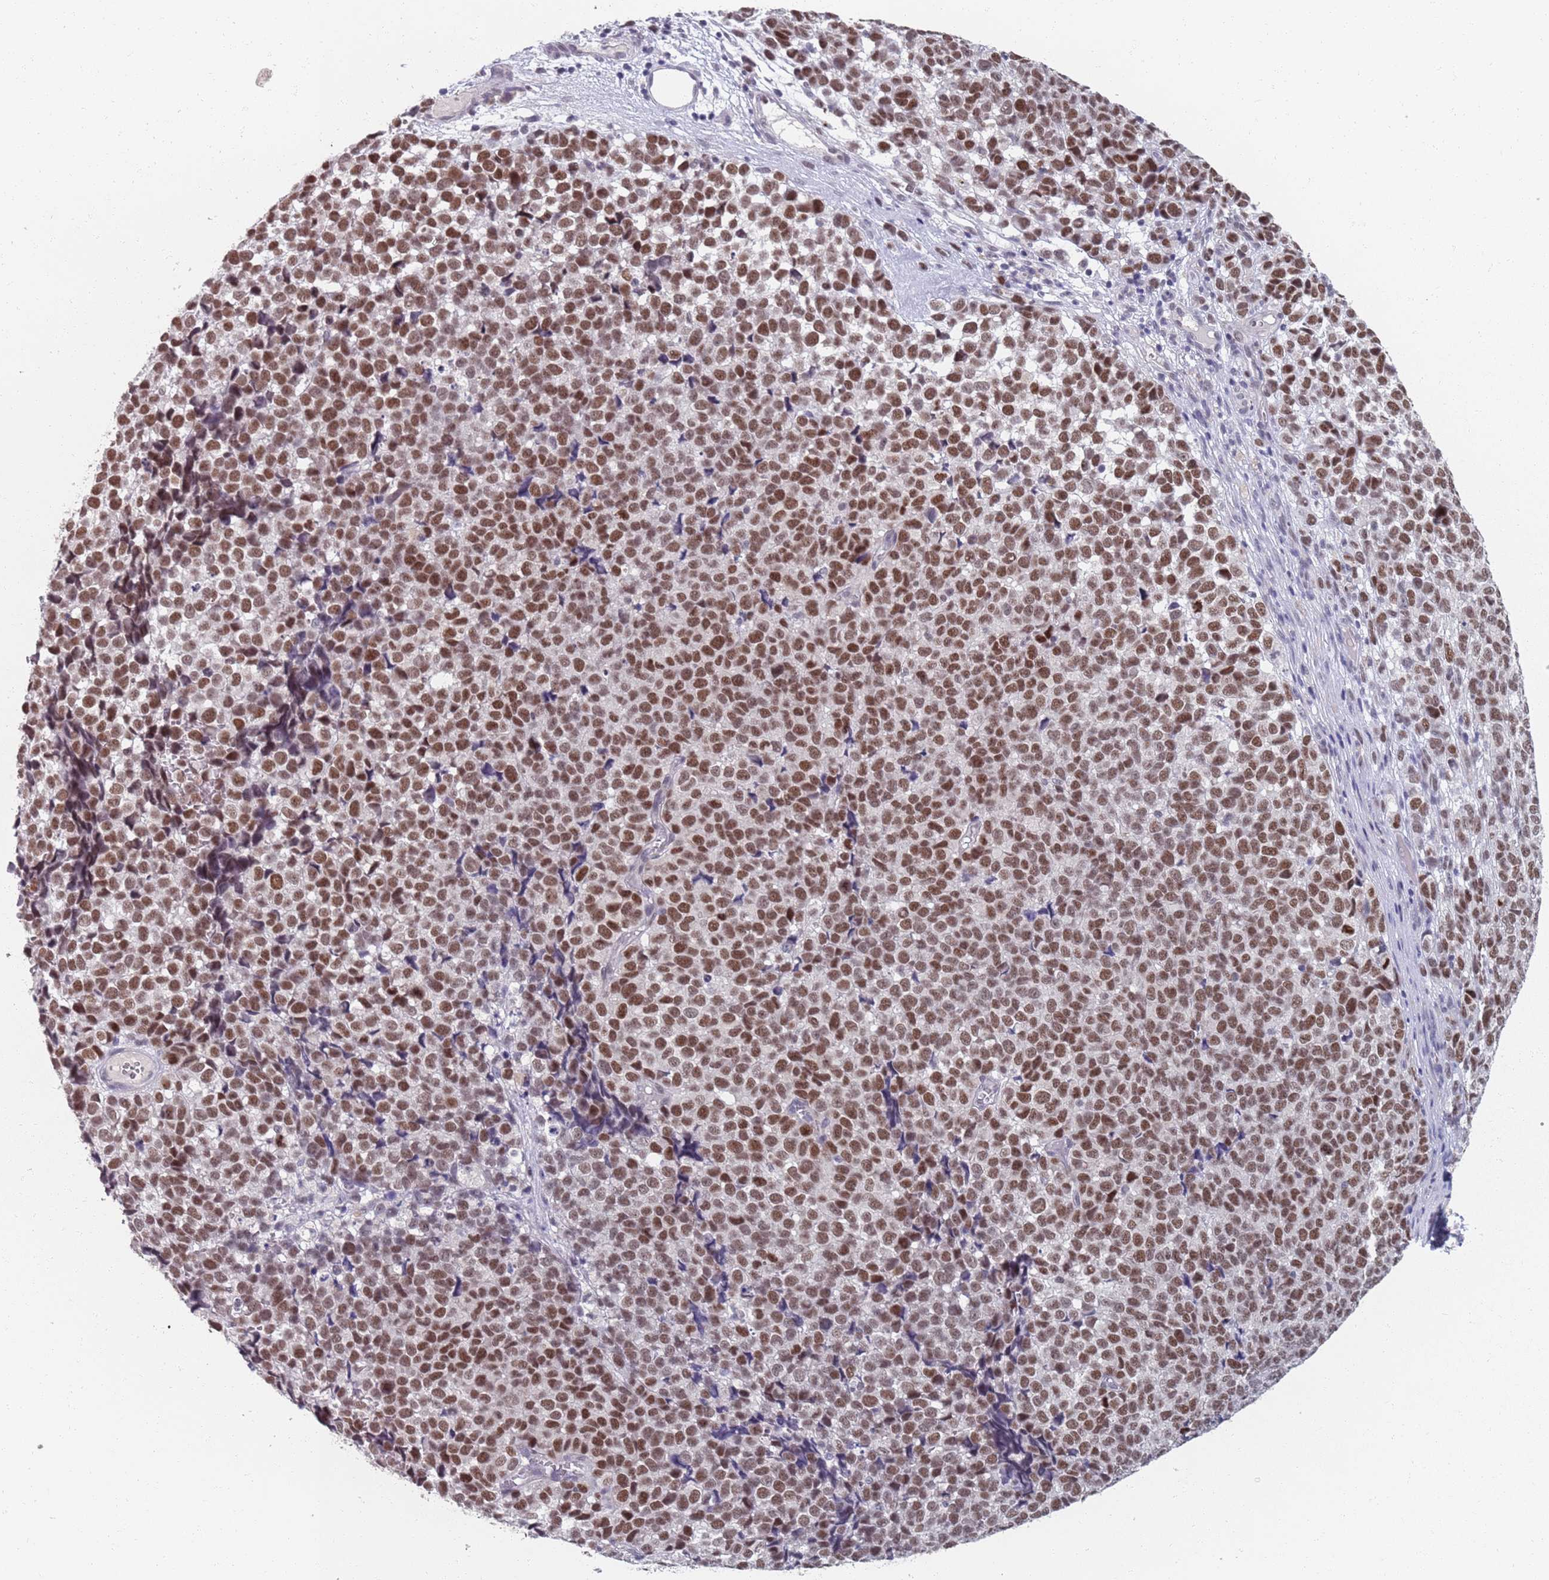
{"staining": {"intensity": "strong", "quantity": ">75%", "location": "nuclear"}, "tissue": "melanoma", "cell_type": "Tumor cells", "image_type": "cancer", "snomed": [{"axis": "morphology", "description": "Malignant melanoma, NOS"}, {"axis": "topography", "description": "Nose, NOS"}], "caption": "IHC of human malignant melanoma exhibits high levels of strong nuclear expression in approximately >75% of tumor cells.", "gene": "SAMD1", "patient": {"sex": "female", "age": 48}}